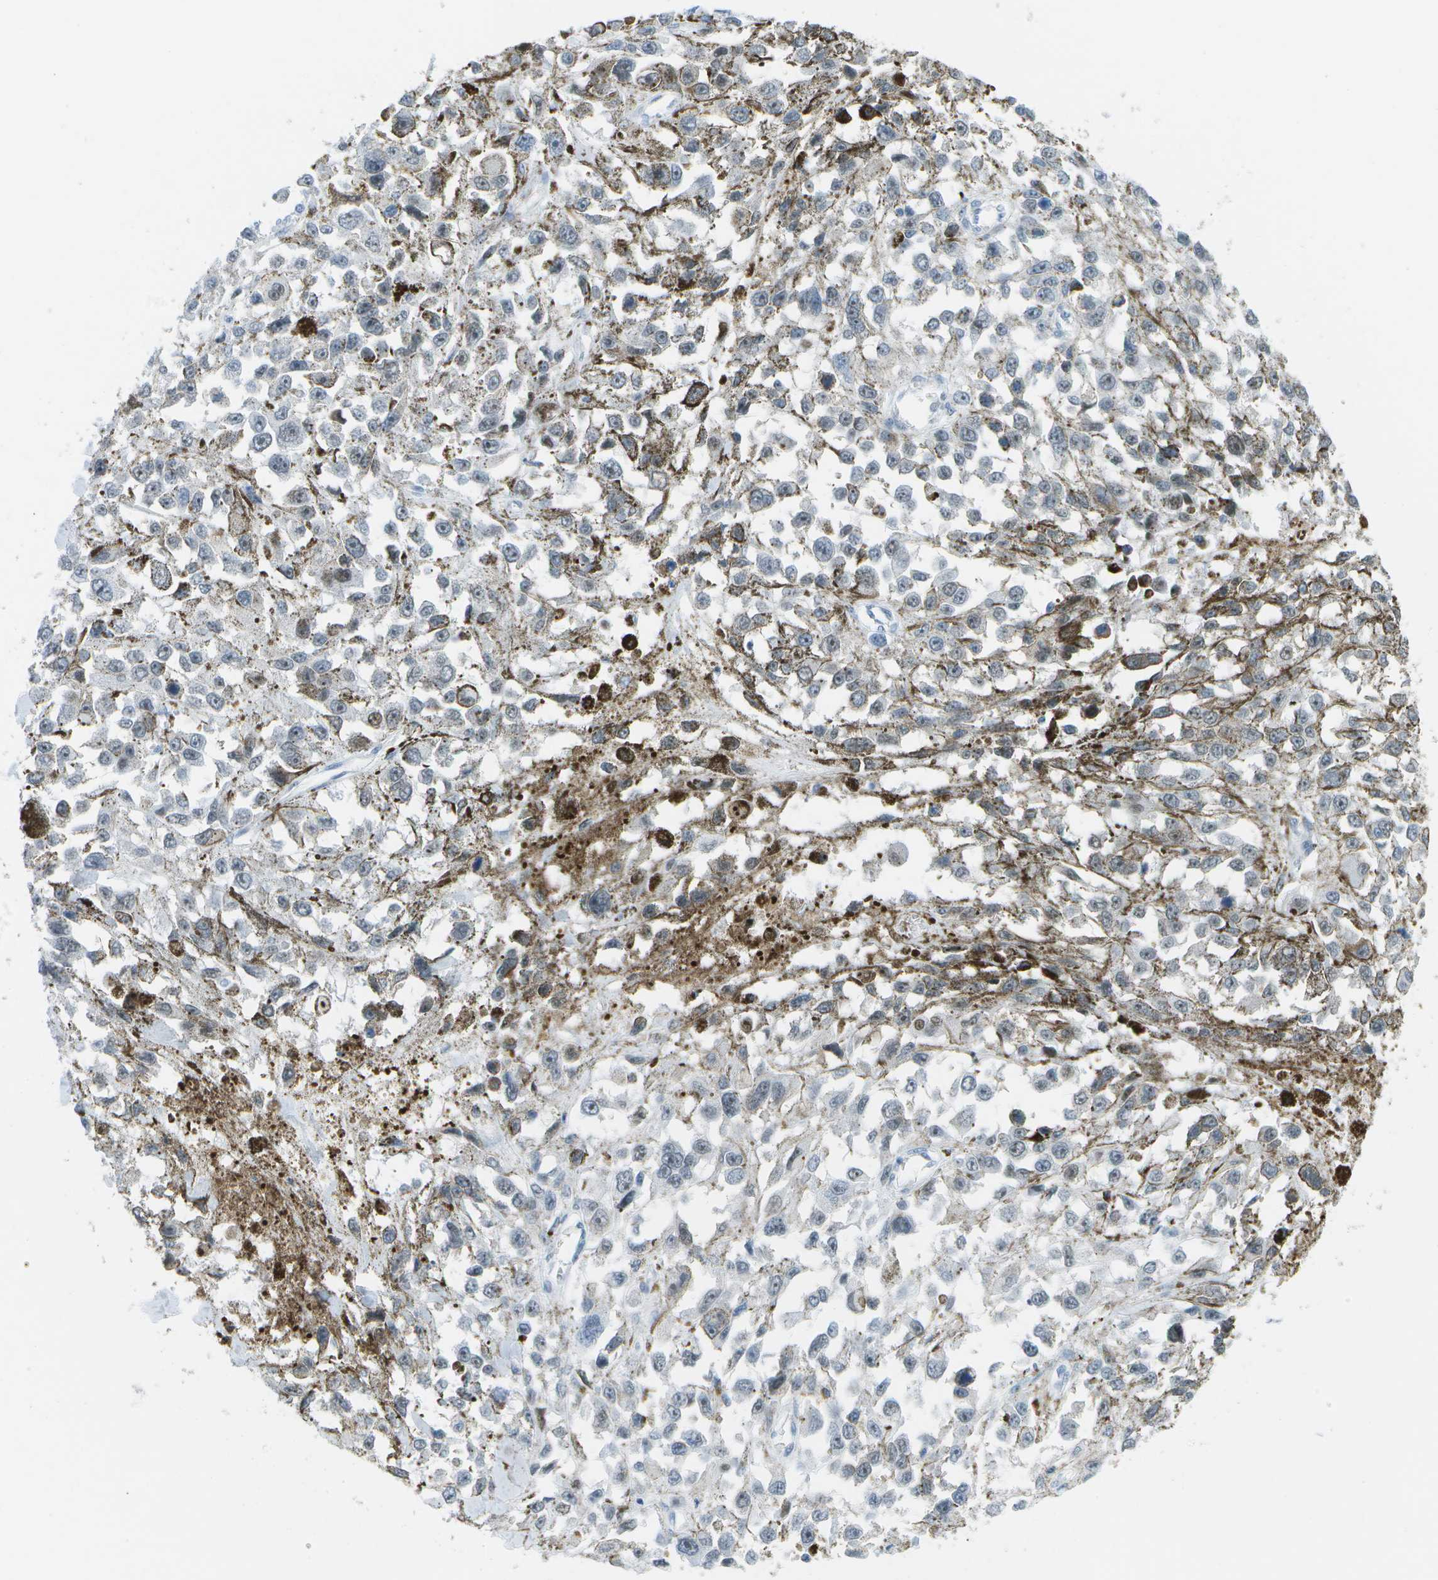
{"staining": {"intensity": "negative", "quantity": "none", "location": "none"}, "tissue": "melanoma", "cell_type": "Tumor cells", "image_type": "cancer", "snomed": [{"axis": "morphology", "description": "Malignant melanoma, Metastatic site"}, {"axis": "topography", "description": "Lymph node"}], "caption": "IHC micrograph of melanoma stained for a protein (brown), which displays no positivity in tumor cells.", "gene": "PITHD1", "patient": {"sex": "male", "age": 59}}